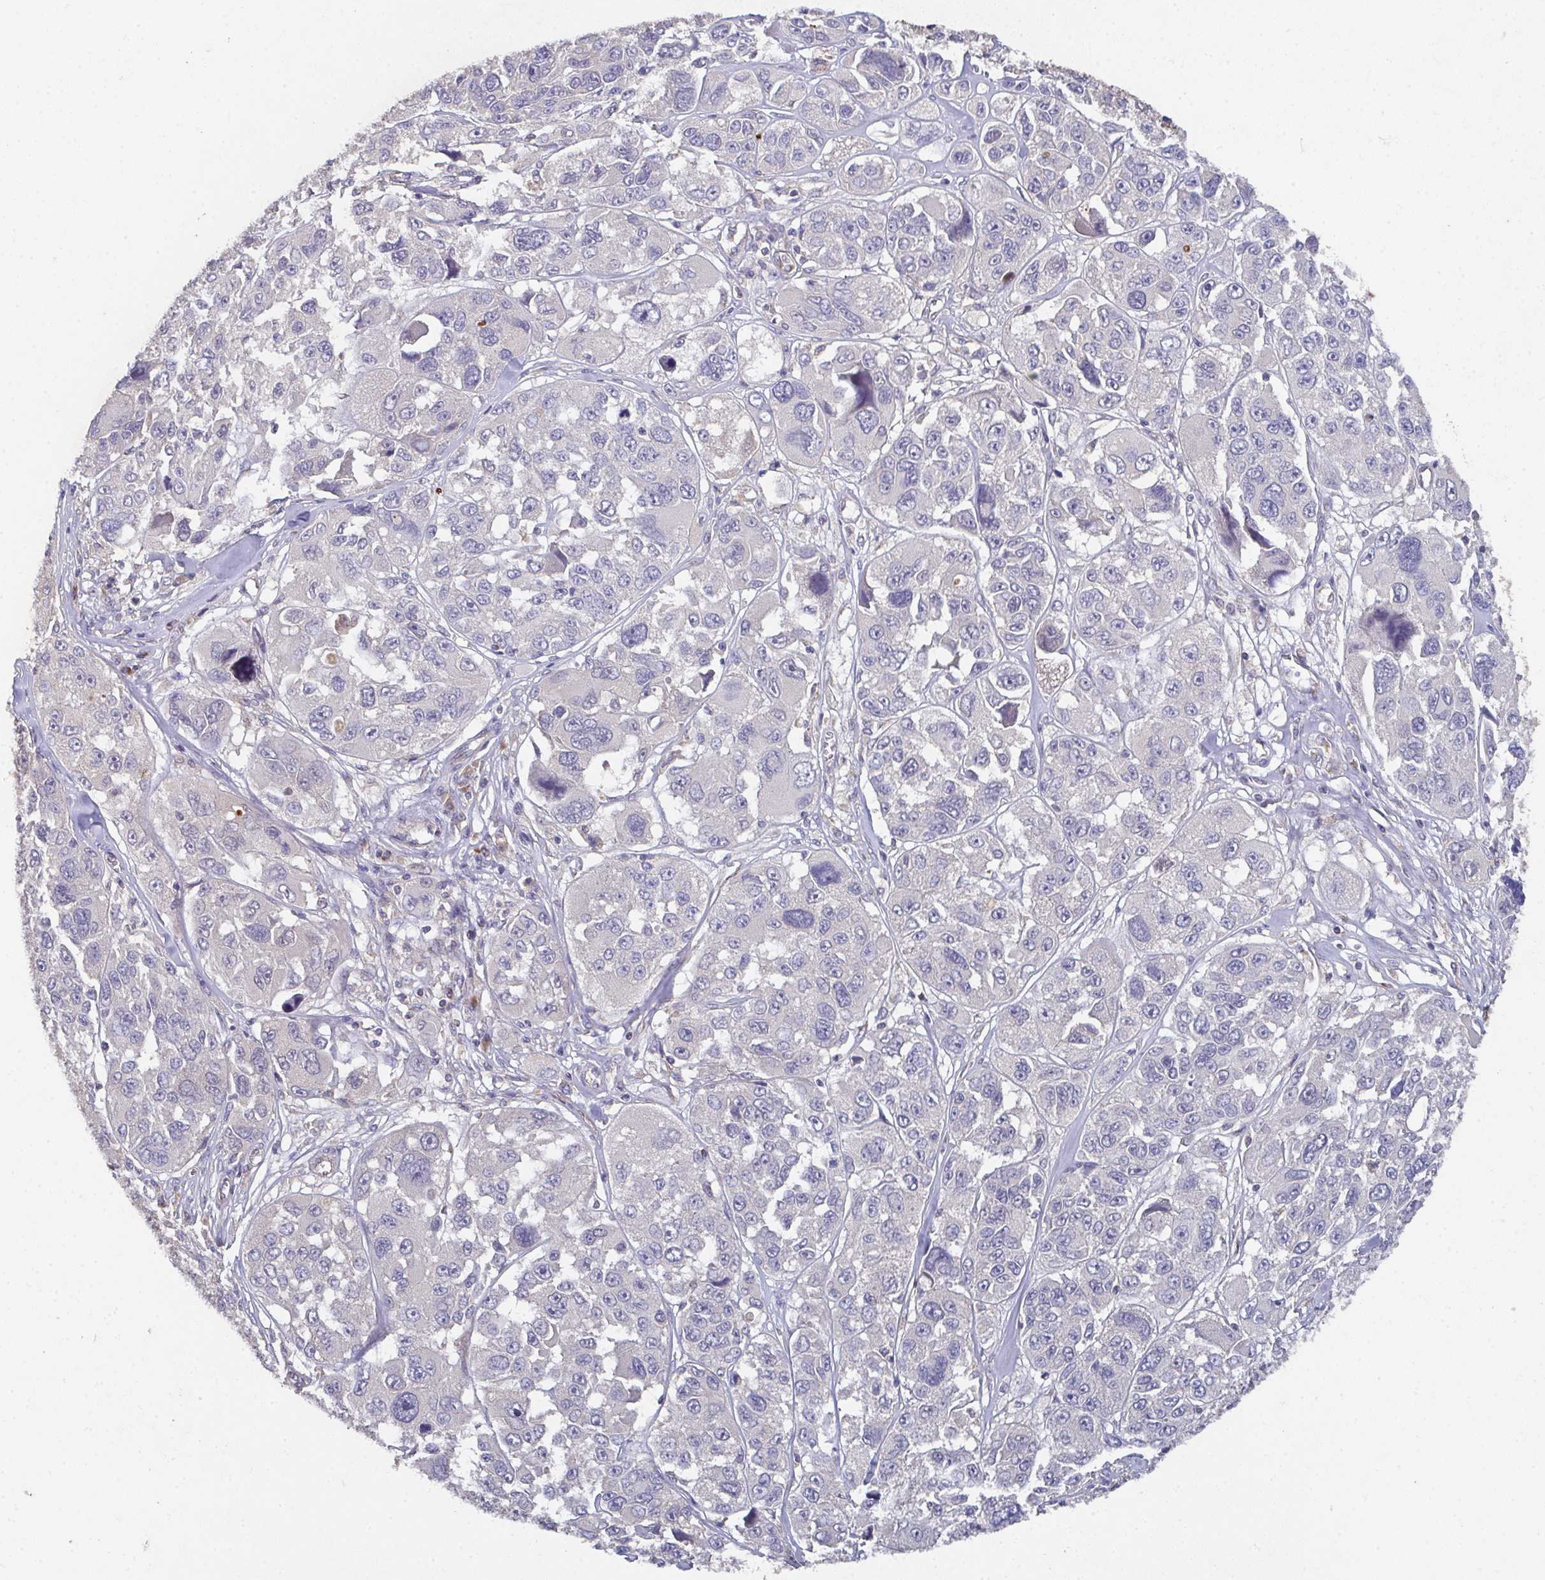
{"staining": {"intensity": "negative", "quantity": "none", "location": "none"}, "tissue": "melanoma", "cell_type": "Tumor cells", "image_type": "cancer", "snomed": [{"axis": "morphology", "description": "Malignant melanoma, NOS"}, {"axis": "topography", "description": "Skin"}], "caption": "Melanoma was stained to show a protein in brown. There is no significant expression in tumor cells. Brightfield microscopy of immunohistochemistry stained with DAB (brown) and hematoxylin (blue), captured at high magnification.", "gene": "MT-ND3", "patient": {"sex": "female", "age": 66}}